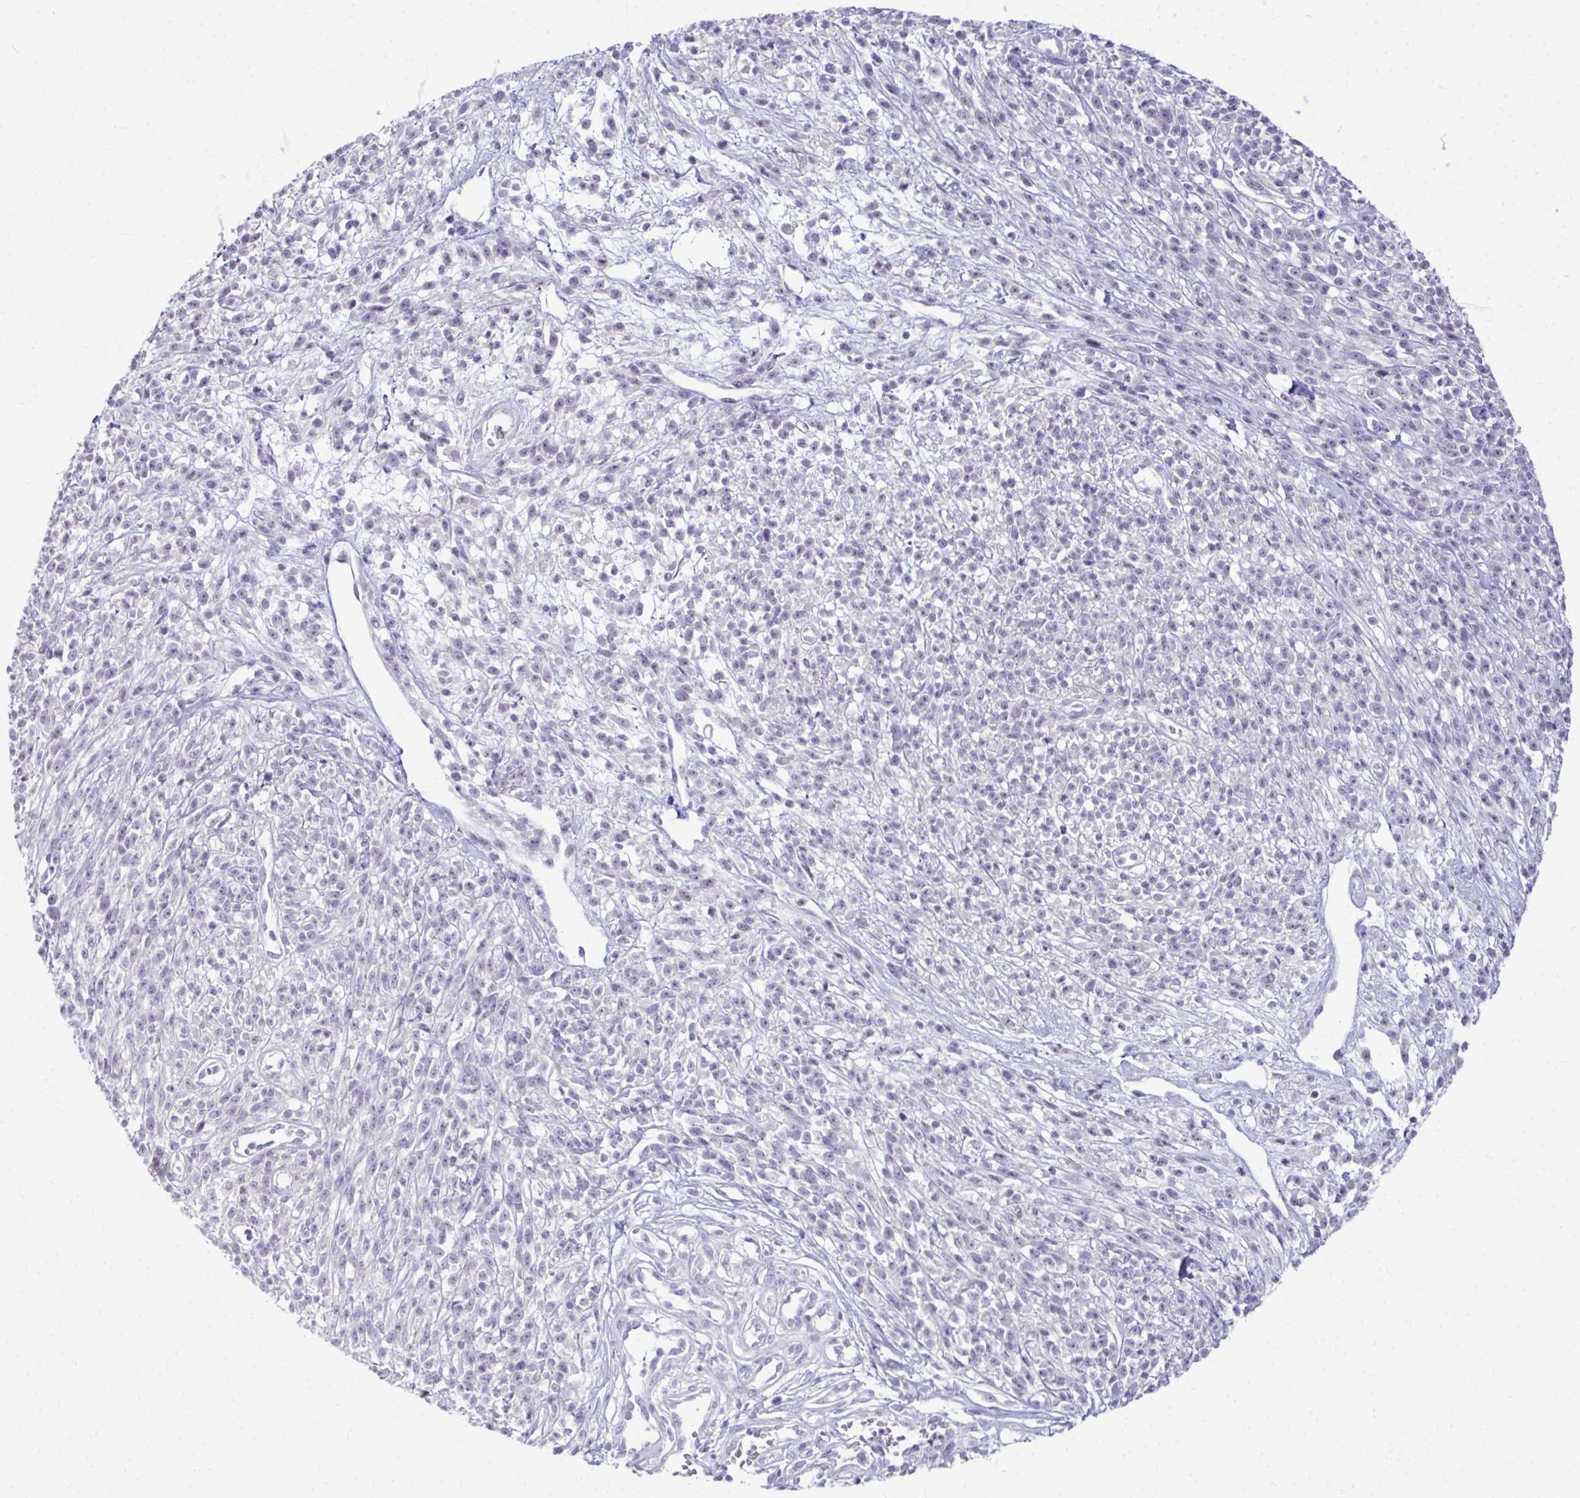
{"staining": {"intensity": "negative", "quantity": "none", "location": "none"}, "tissue": "melanoma", "cell_type": "Tumor cells", "image_type": "cancer", "snomed": [{"axis": "morphology", "description": "Malignant melanoma, NOS"}, {"axis": "topography", "description": "Skin"}, {"axis": "topography", "description": "Skin of trunk"}], "caption": "There is no significant staining in tumor cells of malignant melanoma.", "gene": "EID3", "patient": {"sex": "male", "age": 74}}